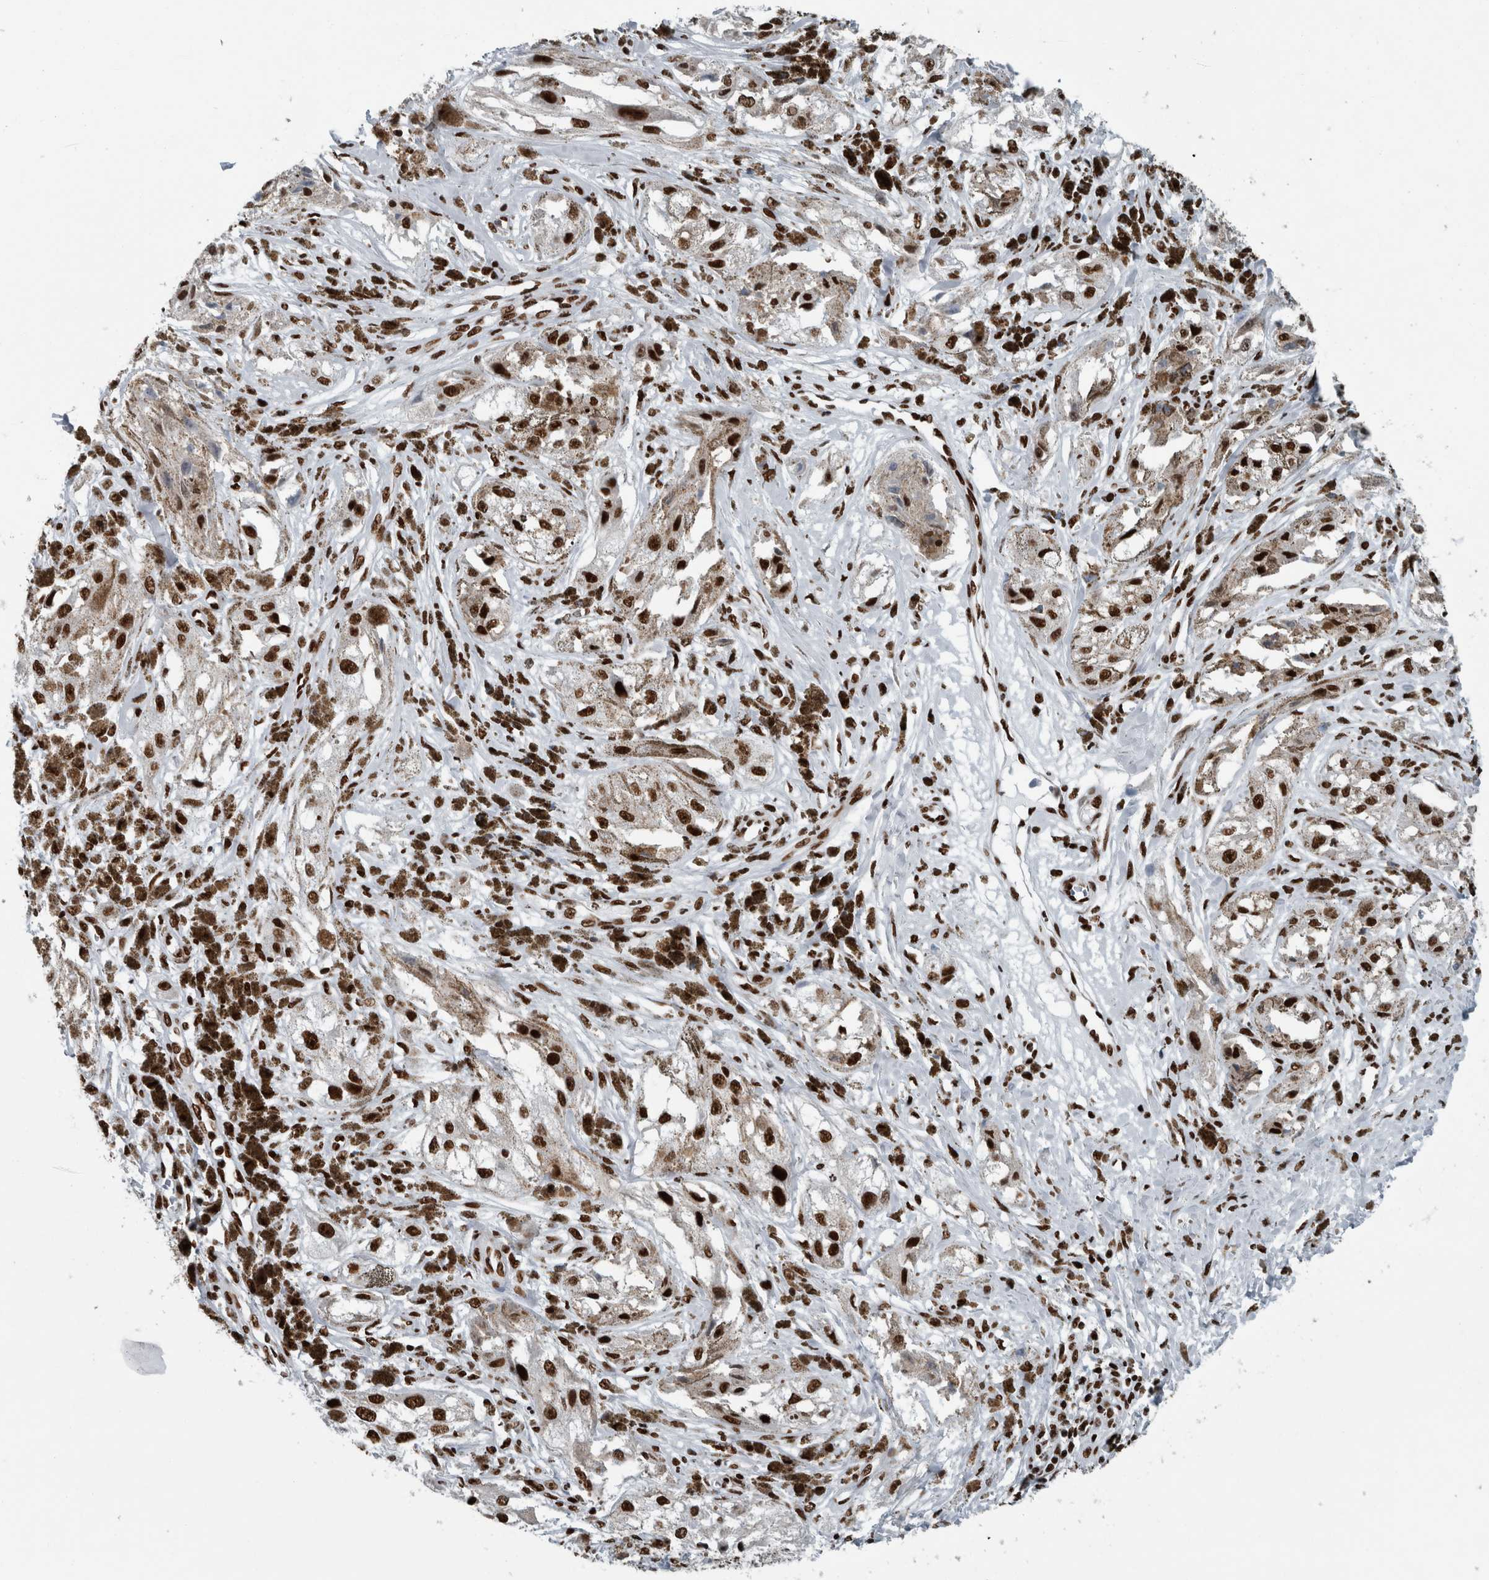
{"staining": {"intensity": "strong", "quantity": ">75%", "location": "nuclear"}, "tissue": "melanoma", "cell_type": "Tumor cells", "image_type": "cancer", "snomed": [{"axis": "morphology", "description": "Malignant melanoma, NOS"}, {"axis": "topography", "description": "Skin"}], "caption": "Immunohistochemical staining of melanoma shows high levels of strong nuclear positivity in about >75% of tumor cells.", "gene": "DNMT3A", "patient": {"sex": "male", "age": 88}}